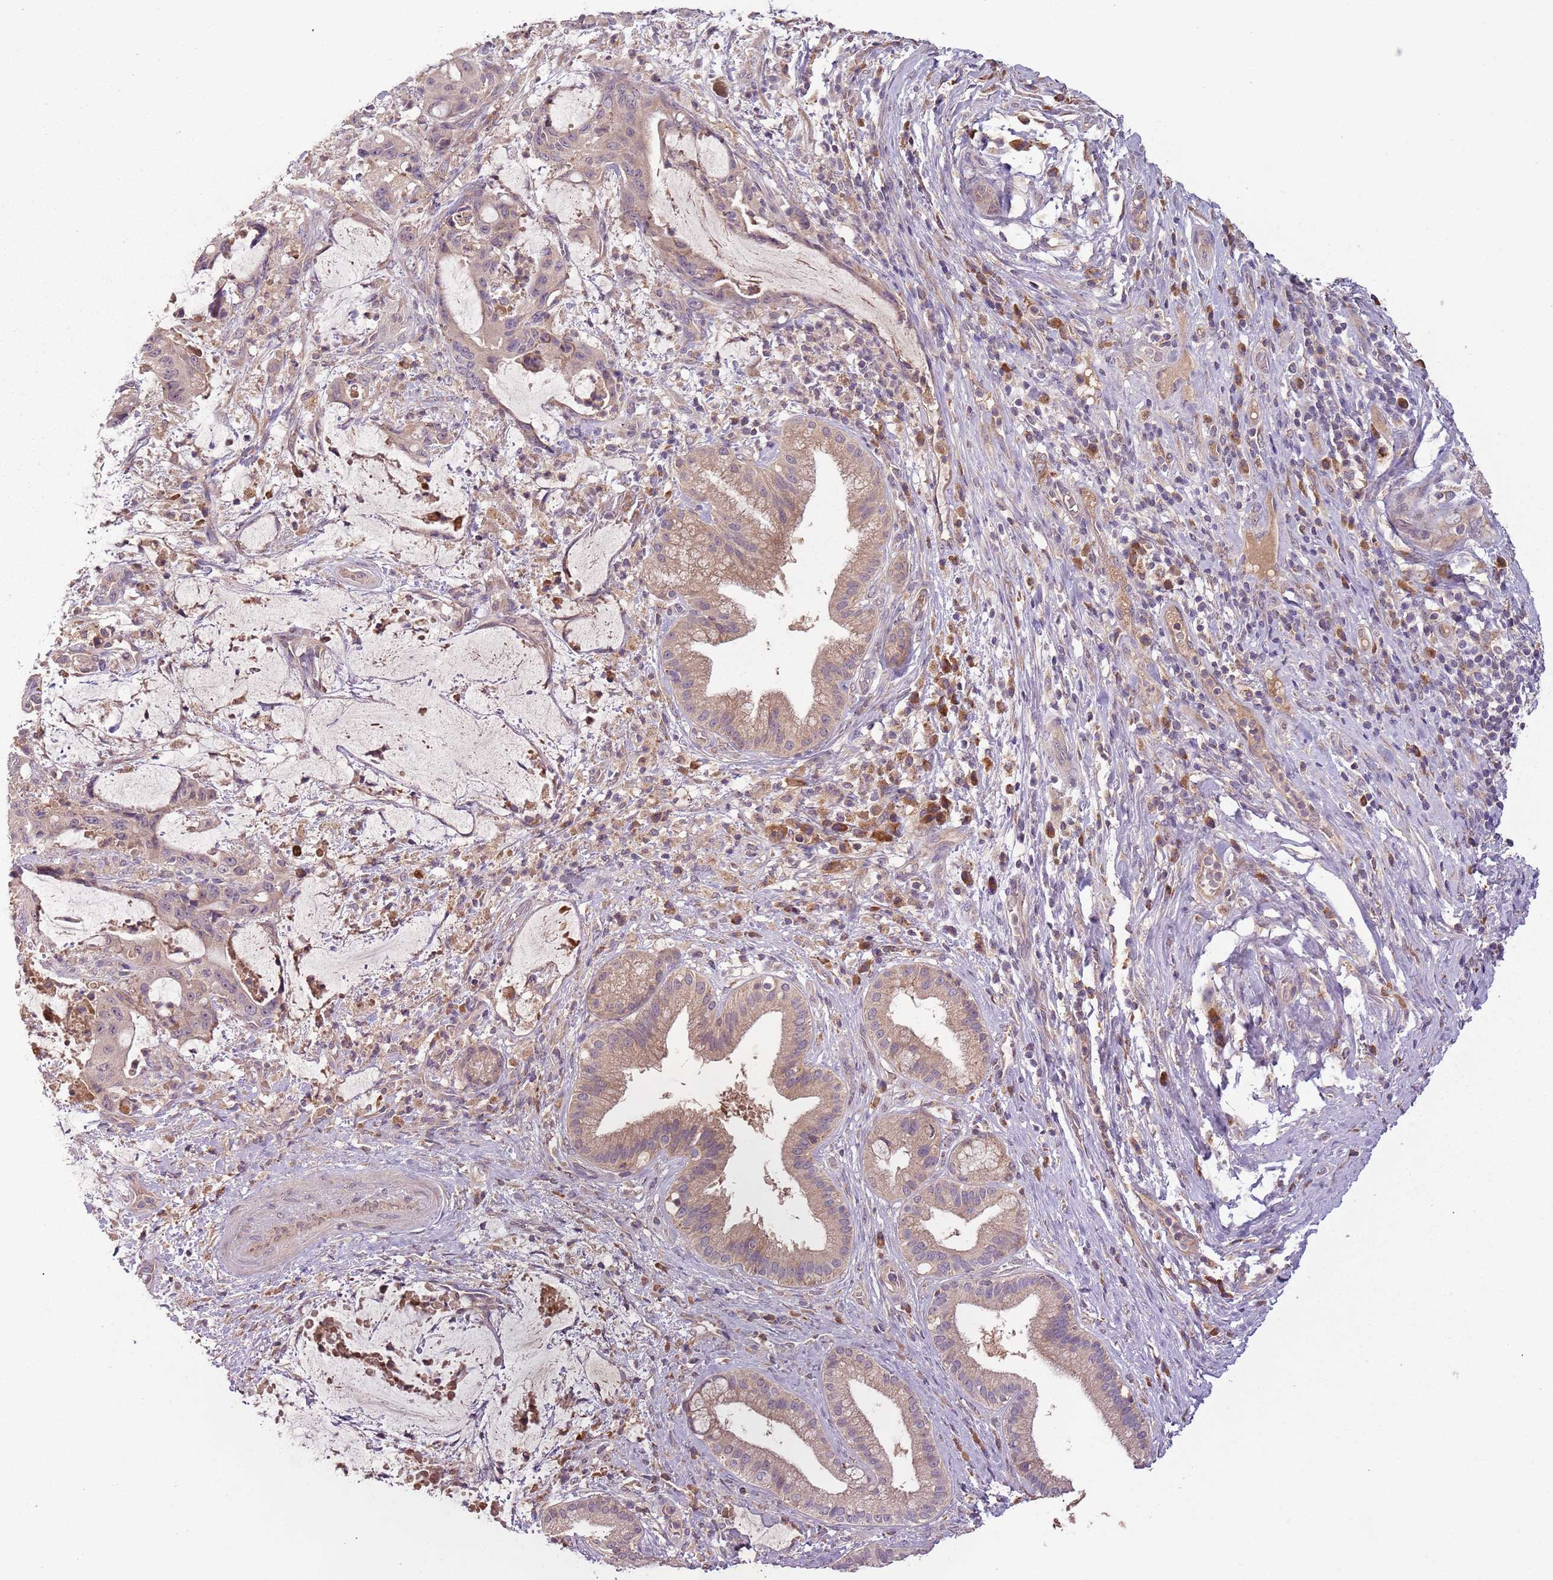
{"staining": {"intensity": "moderate", "quantity": ">75%", "location": "cytoplasmic/membranous"}, "tissue": "liver cancer", "cell_type": "Tumor cells", "image_type": "cancer", "snomed": [{"axis": "morphology", "description": "Normal tissue, NOS"}, {"axis": "morphology", "description": "Cholangiocarcinoma"}, {"axis": "topography", "description": "Liver"}, {"axis": "topography", "description": "Peripheral nerve tissue"}], "caption": "Protein expression analysis of human liver cancer reveals moderate cytoplasmic/membranous staining in about >75% of tumor cells. Ihc stains the protein of interest in brown and the nuclei are stained blue.", "gene": "FECH", "patient": {"sex": "female", "age": 73}}